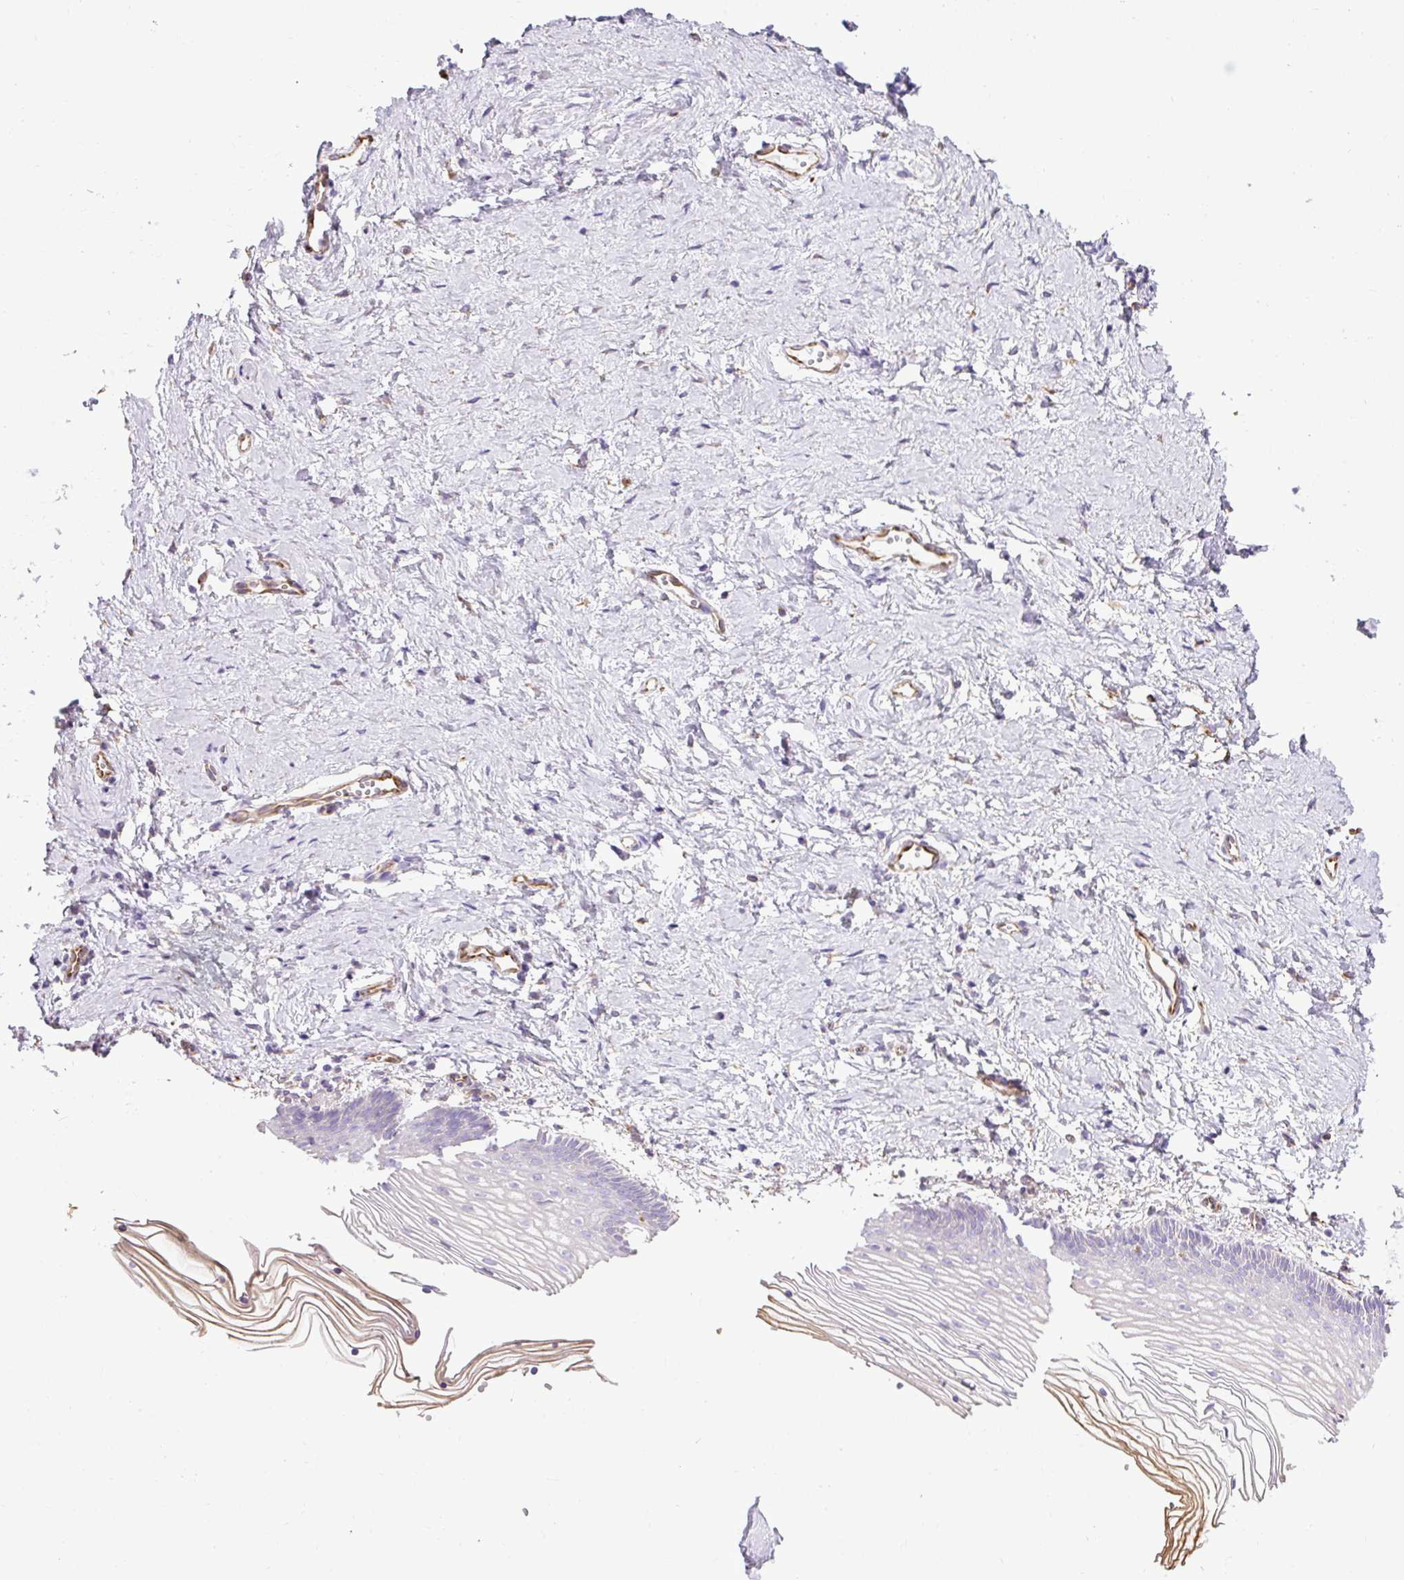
{"staining": {"intensity": "negative", "quantity": "none", "location": "none"}, "tissue": "vagina", "cell_type": "Squamous epithelial cells", "image_type": "normal", "snomed": [{"axis": "morphology", "description": "Normal tissue, NOS"}, {"axis": "topography", "description": "Vagina"}], "caption": "Immunohistochemical staining of normal human vagina displays no significant staining in squamous epithelial cells. (DAB immunohistochemistry visualized using brightfield microscopy, high magnification).", "gene": "PLS1", "patient": {"sex": "female", "age": 56}}